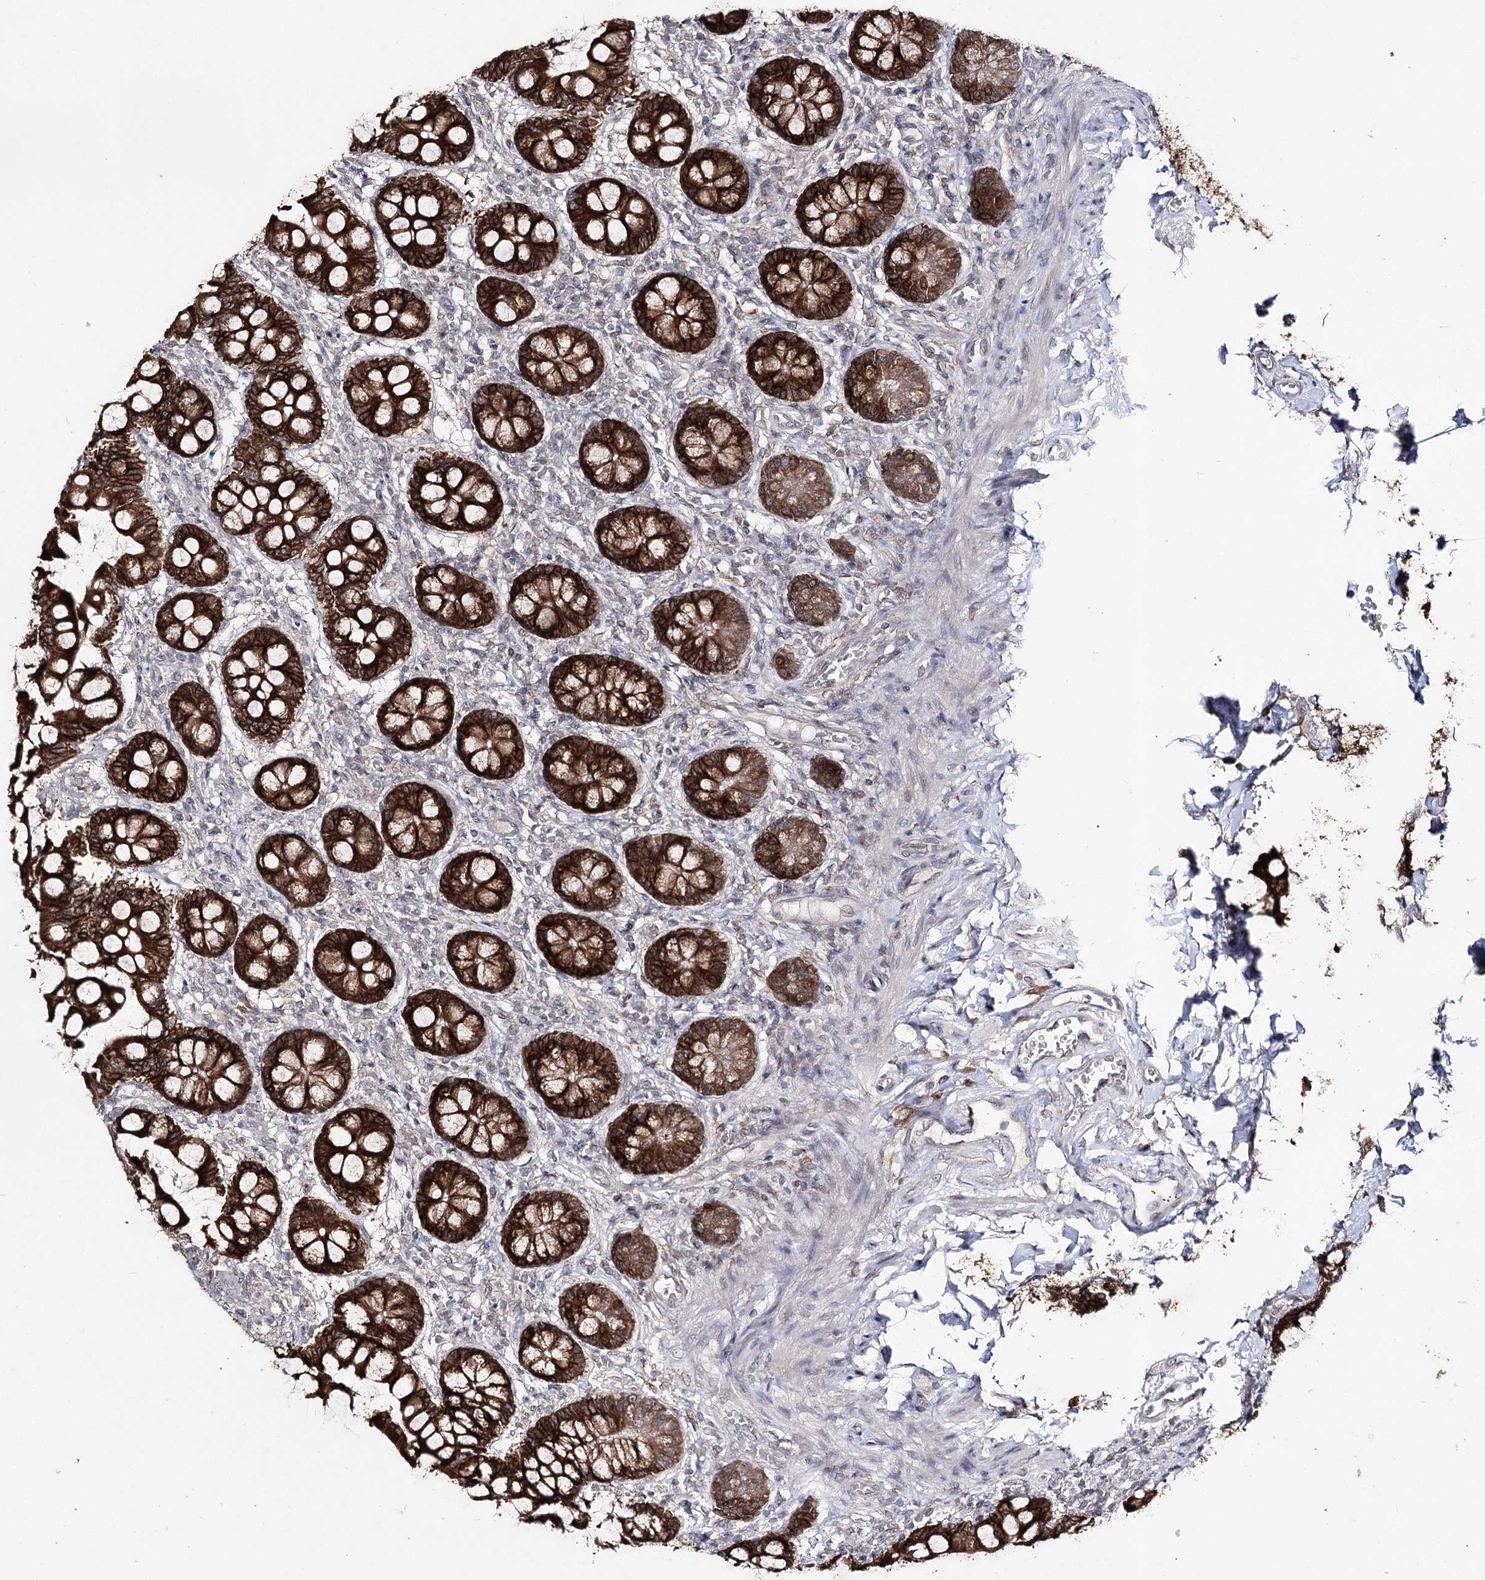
{"staining": {"intensity": "strong", "quantity": ">75%", "location": "cytoplasmic/membranous"}, "tissue": "small intestine", "cell_type": "Glandular cells", "image_type": "normal", "snomed": [{"axis": "morphology", "description": "Normal tissue, NOS"}, {"axis": "topography", "description": "Small intestine"}], "caption": "Glandular cells show high levels of strong cytoplasmic/membranous staining in about >75% of cells in unremarkable human small intestine. Nuclei are stained in blue.", "gene": "HSD11B2", "patient": {"sex": "male", "age": 52}}